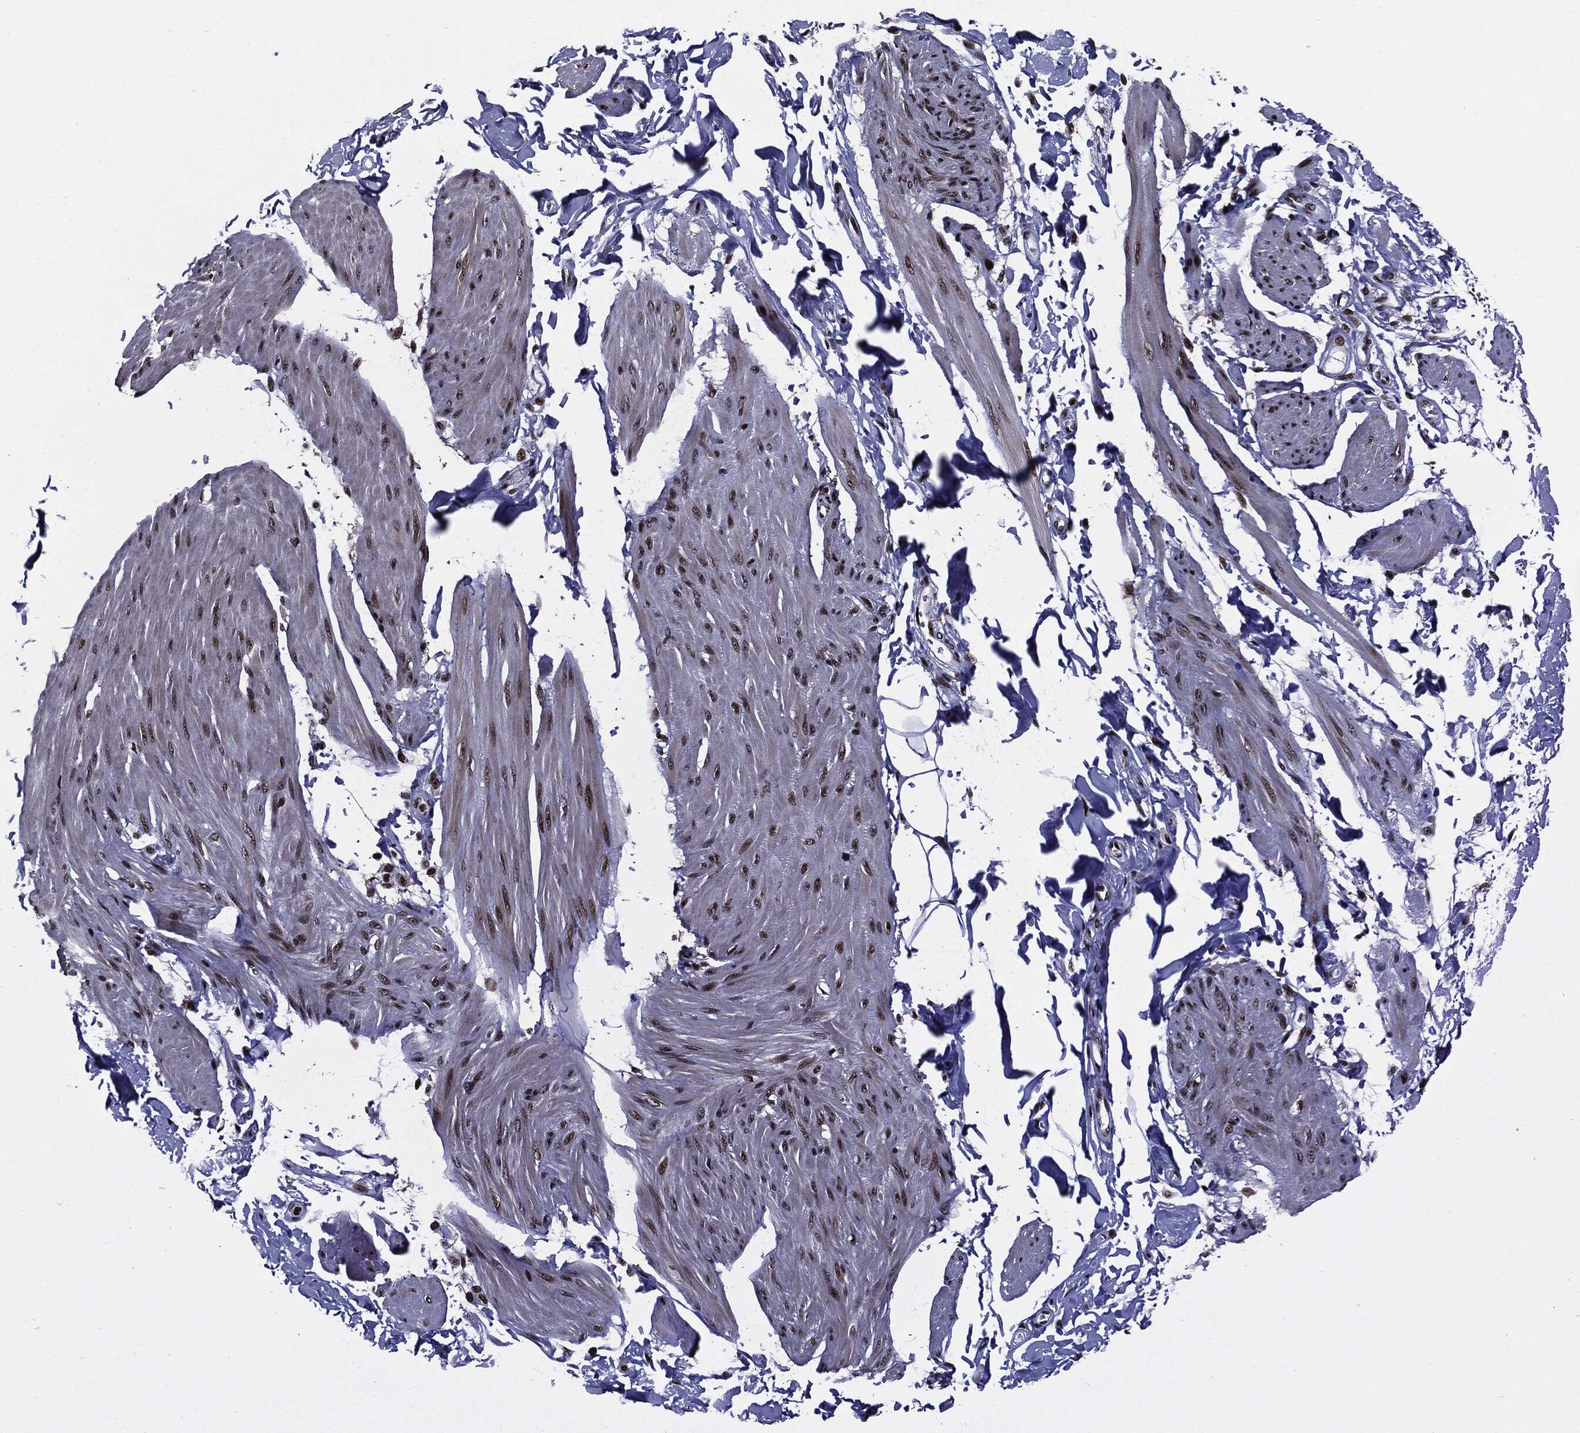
{"staining": {"intensity": "moderate", "quantity": "25%-75%", "location": "nuclear"}, "tissue": "smooth muscle", "cell_type": "Smooth muscle cells", "image_type": "normal", "snomed": [{"axis": "morphology", "description": "Normal tissue, NOS"}, {"axis": "topography", "description": "Adipose tissue"}, {"axis": "topography", "description": "Smooth muscle"}, {"axis": "topography", "description": "Peripheral nerve tissue"}], "caption": "Immunohistochemistry (IHC) staining of benign smooth muscle, which exhibits medium levels of moderate nuclear expression in approximately 25%-75% of smooth muscle cells indicating moderate nuclear protein expression. The staining was performed using DAB (brown) for protein detection and nuclei were counterstained in hematoxylin (blue).", "gene": "ZFP91", "patient": {"sex": "male", "age": 83}}